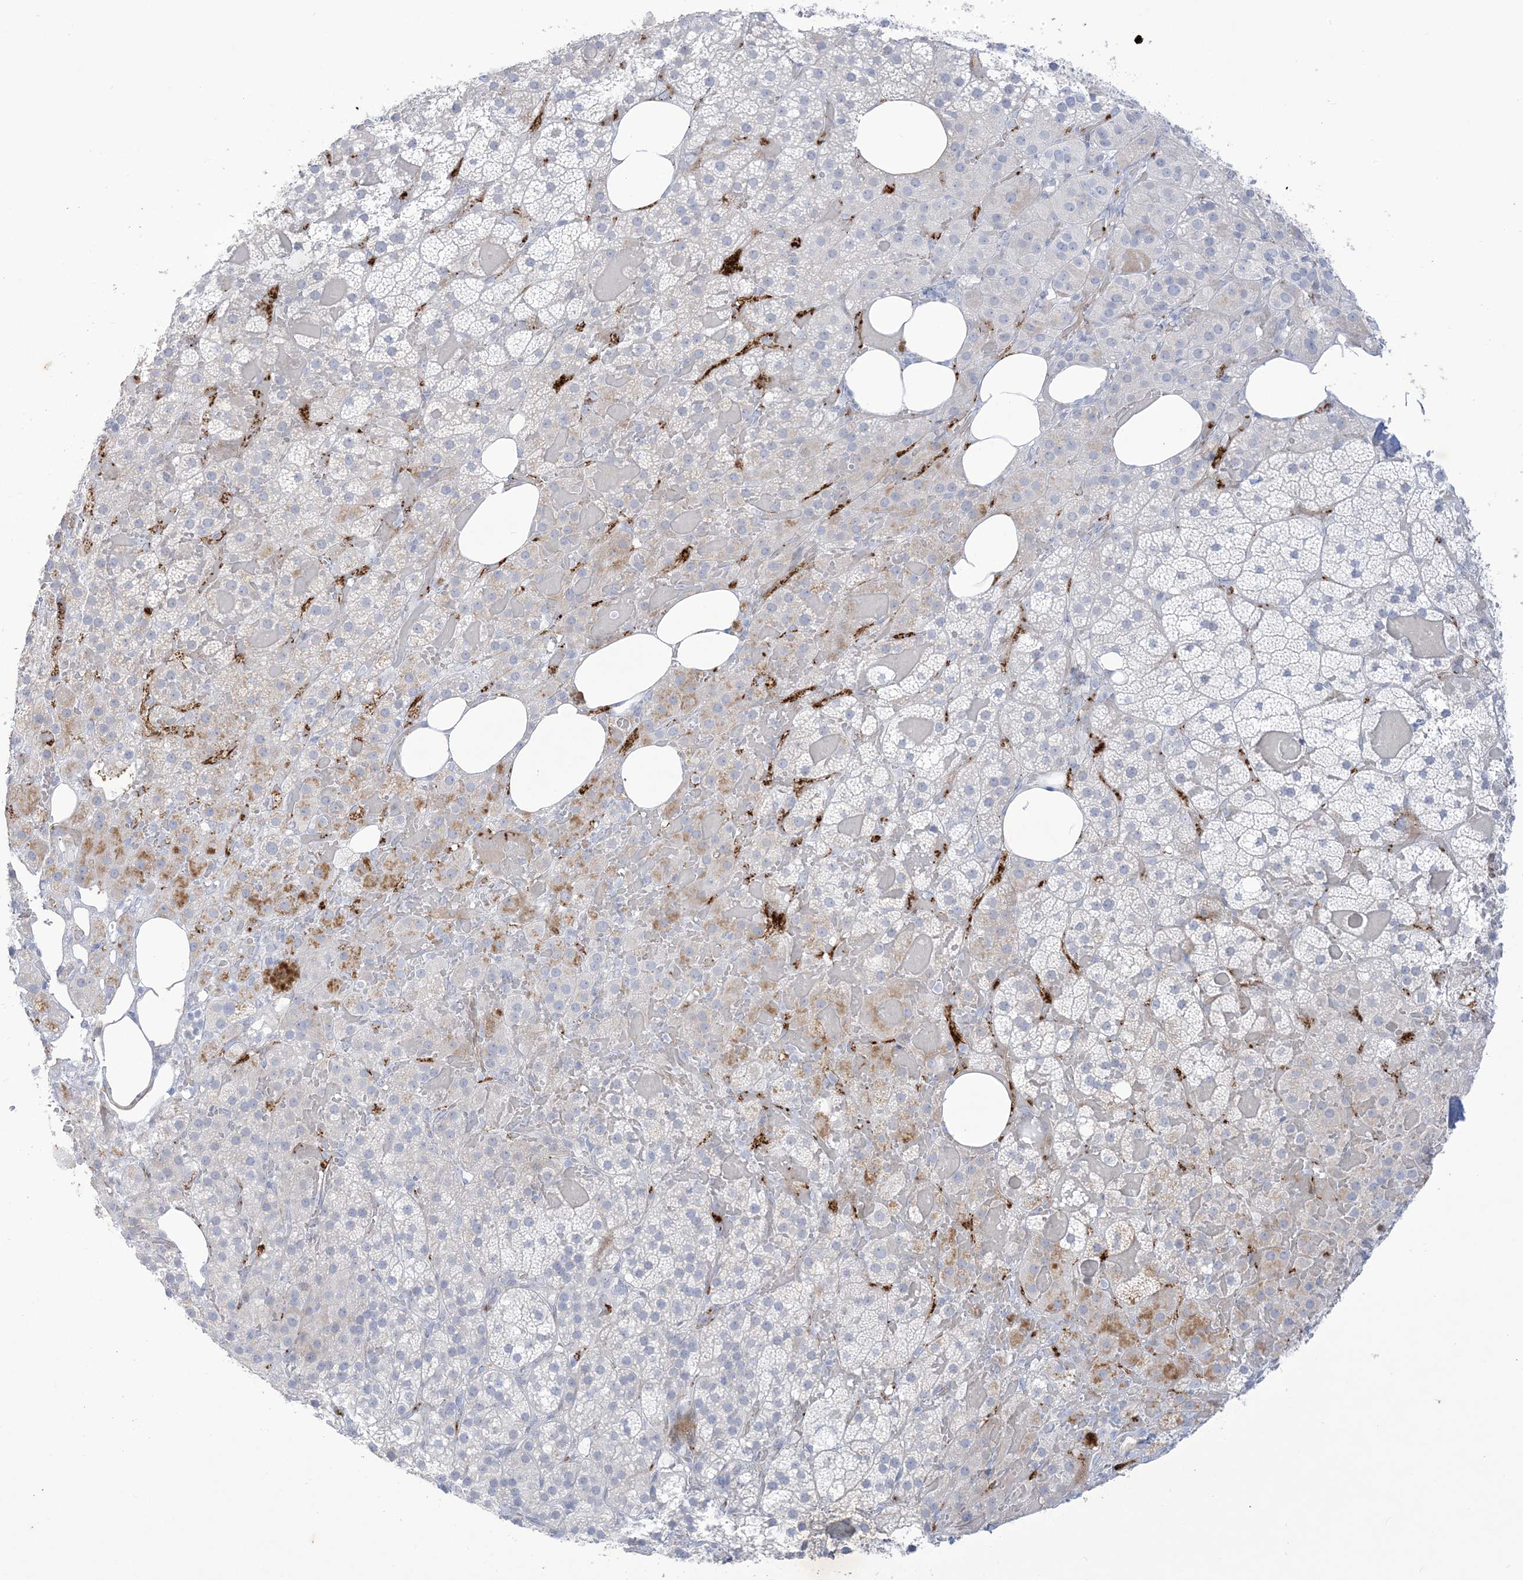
{"staining": {"intensity": "negative", "quantity": "none", "location": "none"}, "tissue": "adrenal gland", "cell_type": "Glandular cells", "image_type": "normal", "snomed": [{"axis": "morphology", "description": "Normal tissue, NOS"}, {"axis": "topography", "description": "Adrenal gland"}], "caption": "Immunohistochemistry histopathology image of unremarkable adrenal gland stained for a protein (brown), which demonstrates no expression in glandular cells.", "gene": "B3GNT7", "patient": {"sex": "female", "age": 59}}